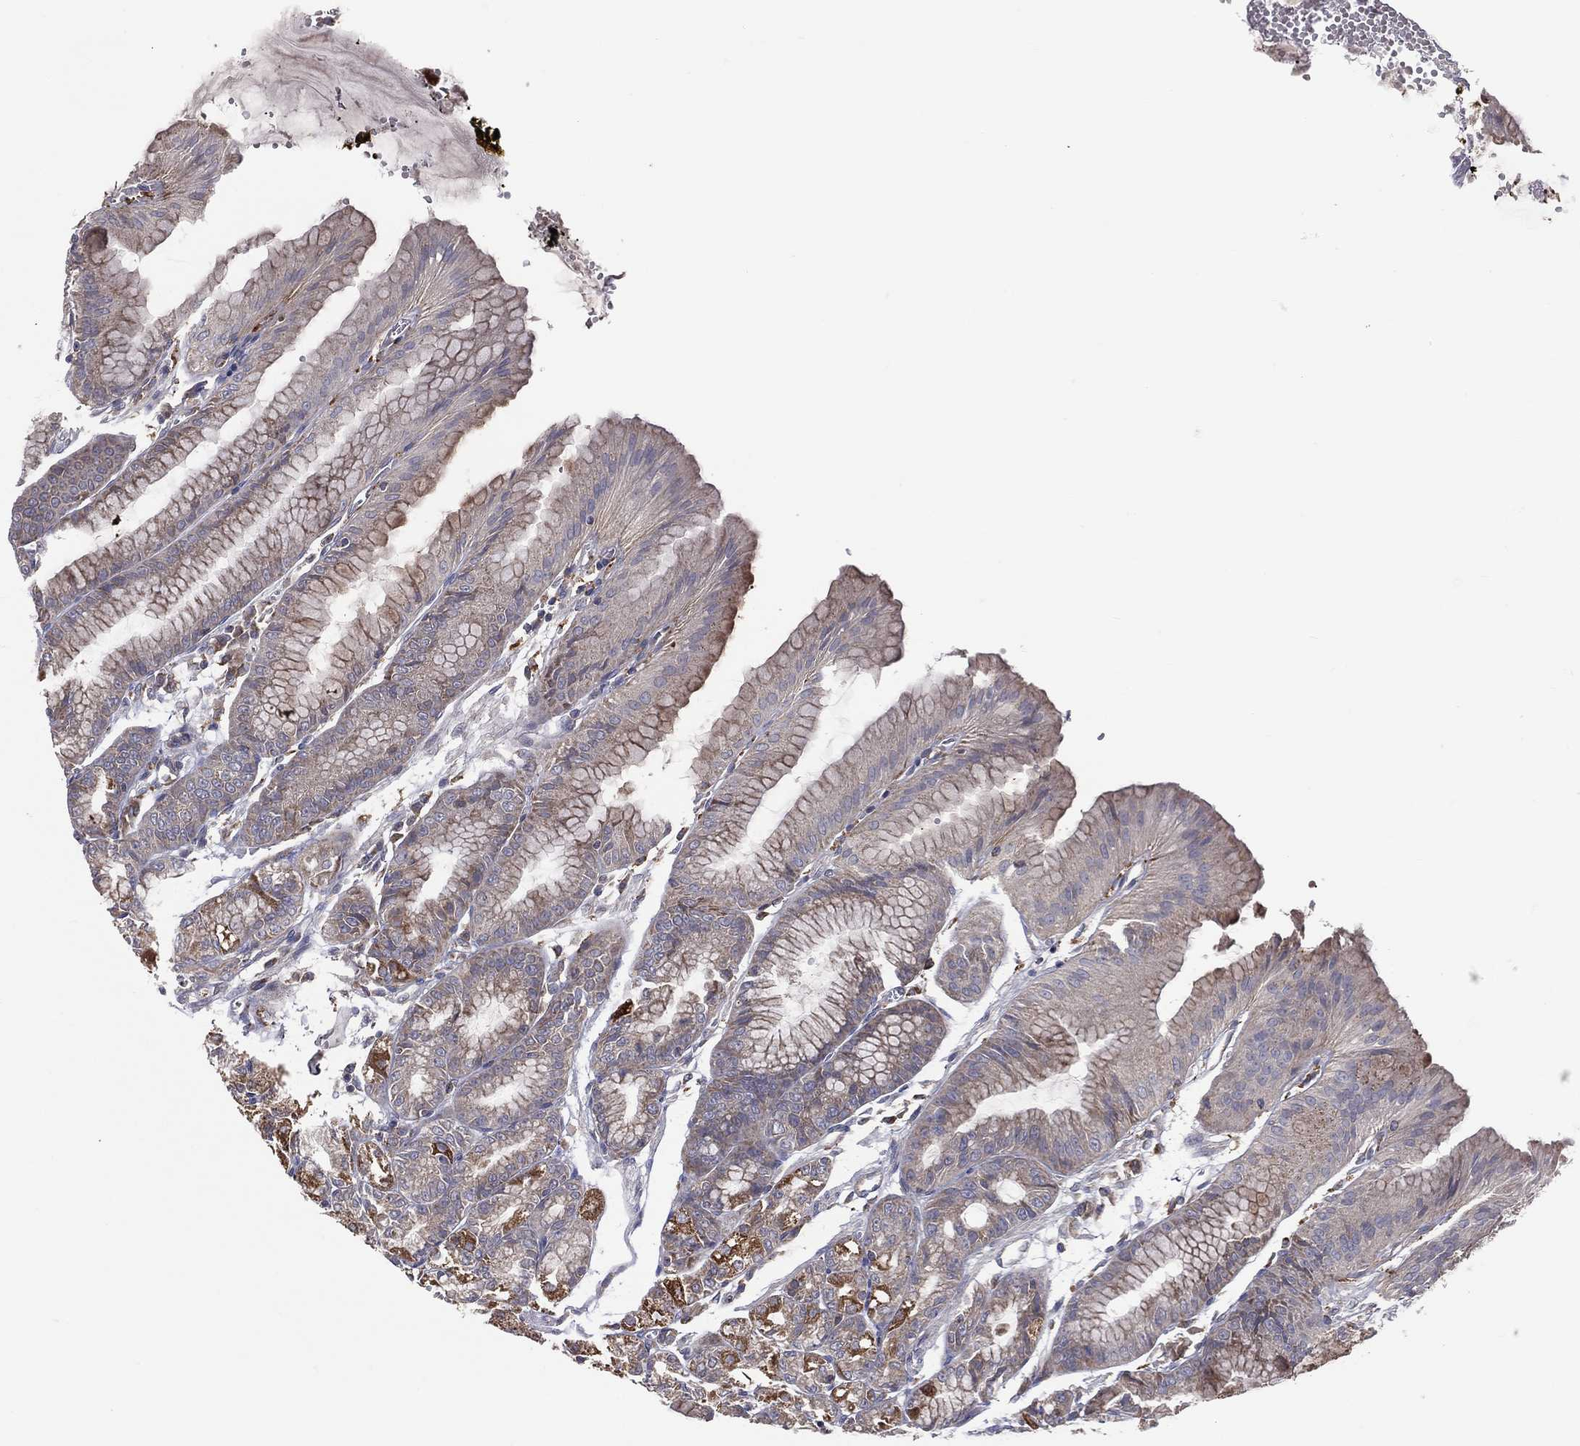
{"staining": {"intensity": "strong", "quantity": "<25%", "location": "cytoplasmic/membranous"}, "tissue": "stomach", "cell_type": "Glandular cells", "image_type": "normal", "snomed": [{"axis": "morphology", "description": "Normal tissue, NOS"}, {"axis": "topography", "description": "Stomach, lower"}], "caption": "DAB immunohistochemical staining of unremarkable stomach displays strong cytoplasmic/membranous protein positivity in about <25% of glandular cells.", "gene": "STARD3", "patient": {"sex": "male", "age": 71}}